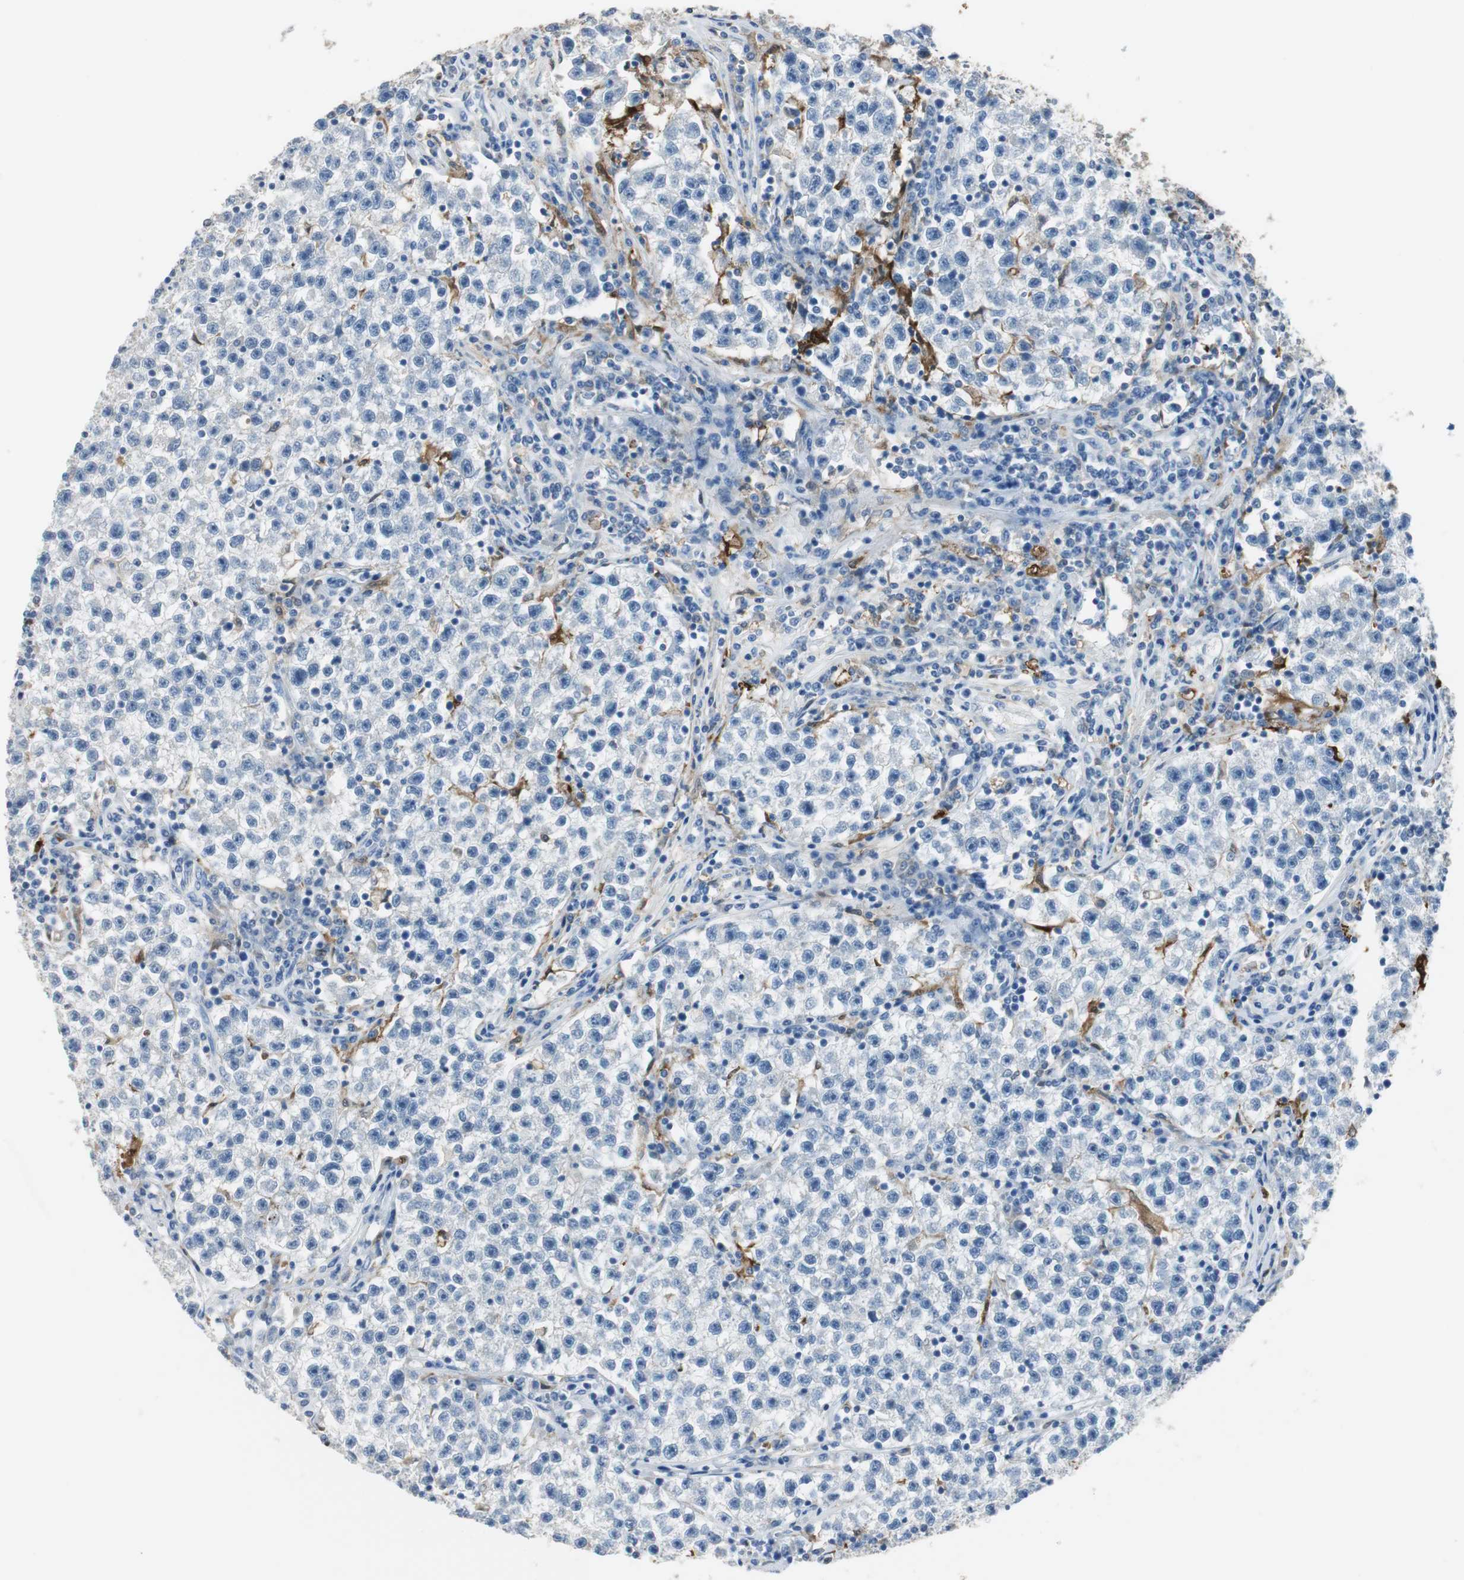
{"staining": {"intensity": "negative", "quantity": "none", "location": "none"}, "tissue": "testis cancer", "cell_type": "Tumor cells", "image_type": "cancer", "snomed": [{"axis": "morphology", "description": "Seminoma, NOS"}, {"axis": "topography", "description": "Testis"}], "caption": "An image of human testis cancer is negative for staining in tumor cells.", "gene": "FBP1", "patient": {"sex": "male", "age": 22}}